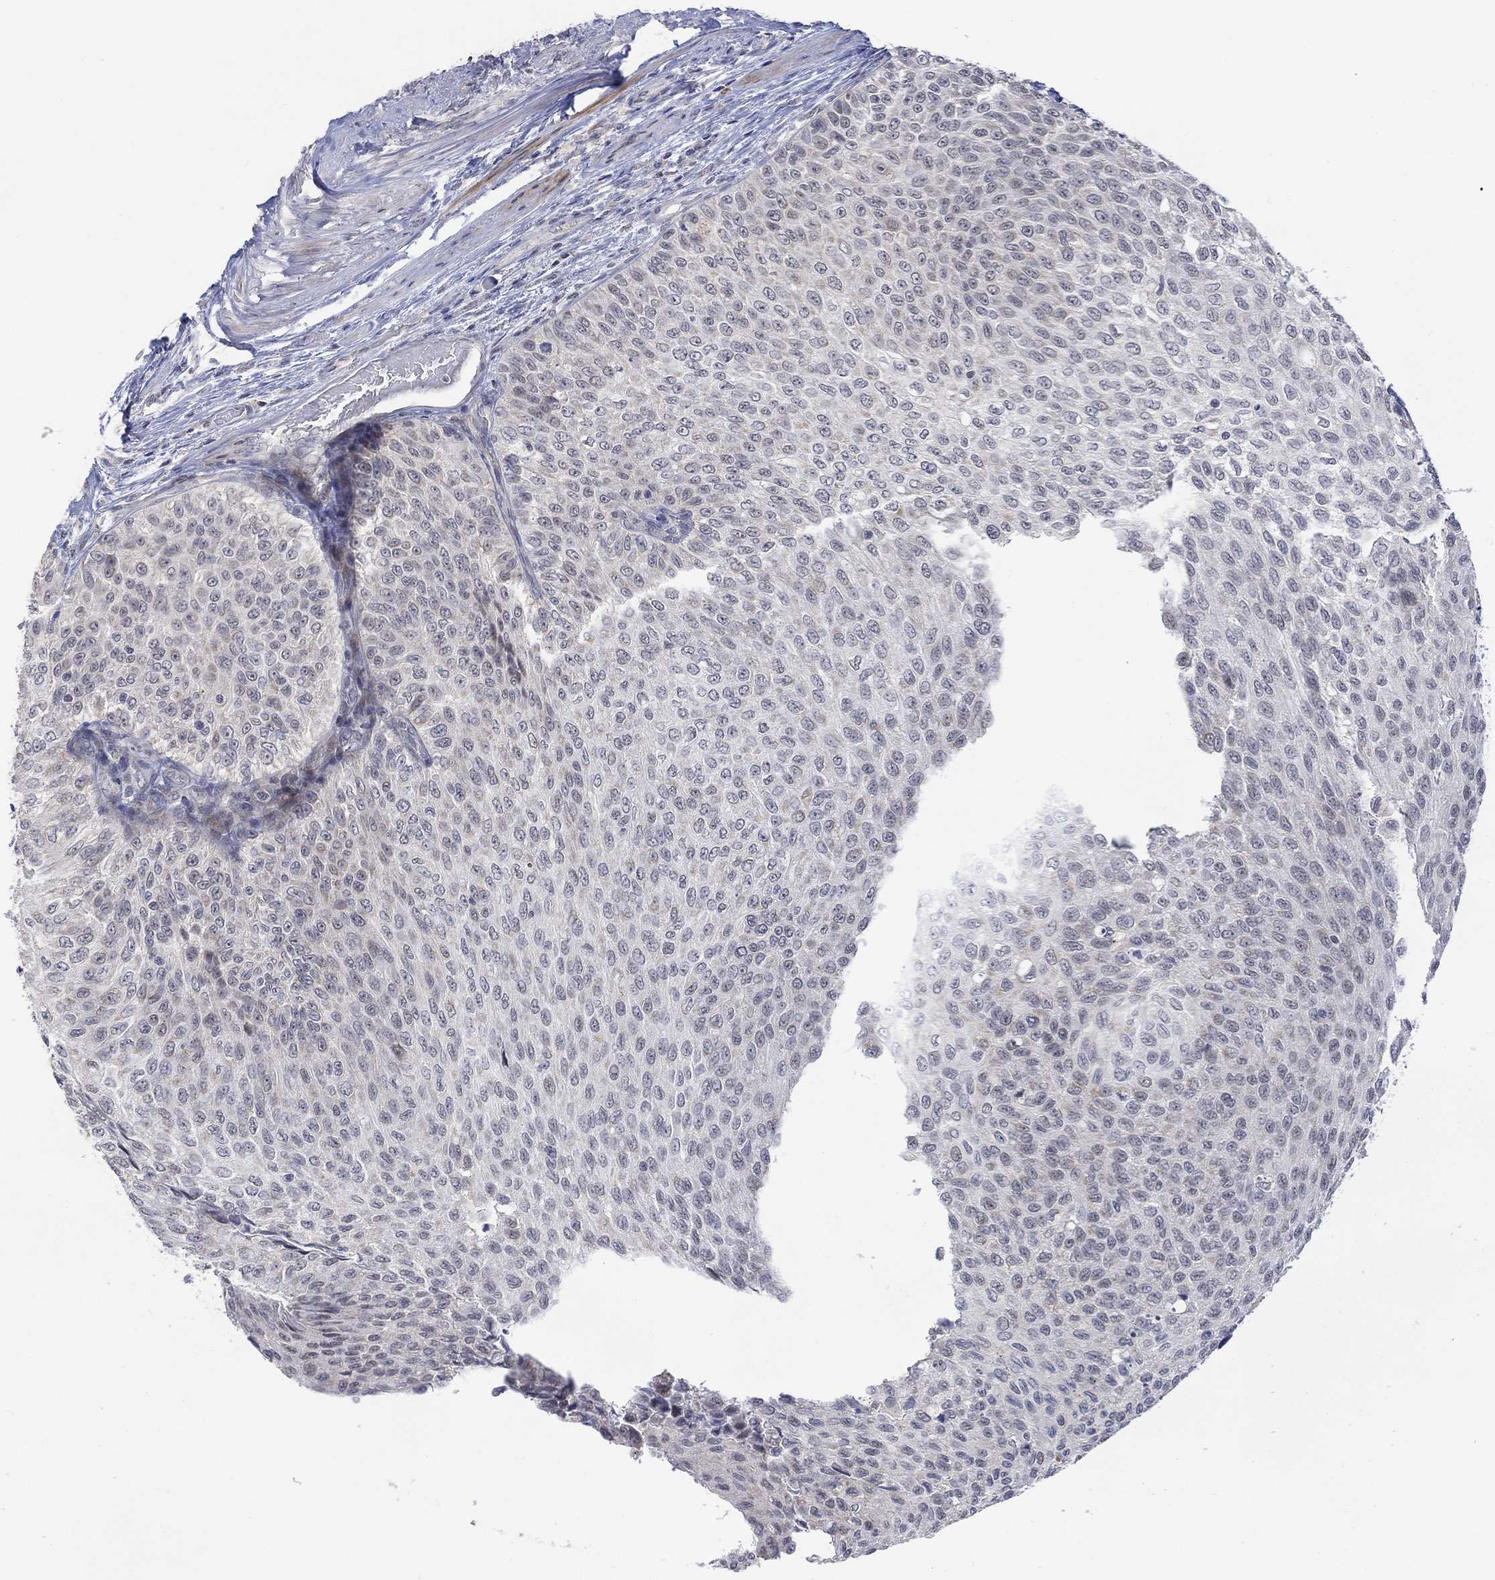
{"staining": {"intensity": "negative", "quantity": "none", "location": "none"}, "tissue": "urothelial cancer", "cell_type": "Tumor cells", "image_type": "cancer", "snomed": [{"axis": "morphology", "description": "Urothelial carcinoma, Low grade"}, {"axis": "topography", "description": "Ureter, NOS"}, {"axis": "topography", "description": "Urinary bladder"}], "caption": "Tumor cells are negative for protein expression in human low-grade urothelial carcinoma.", "gene": "SLC48A1", "patient": {"sex": "male", "age": 78}}